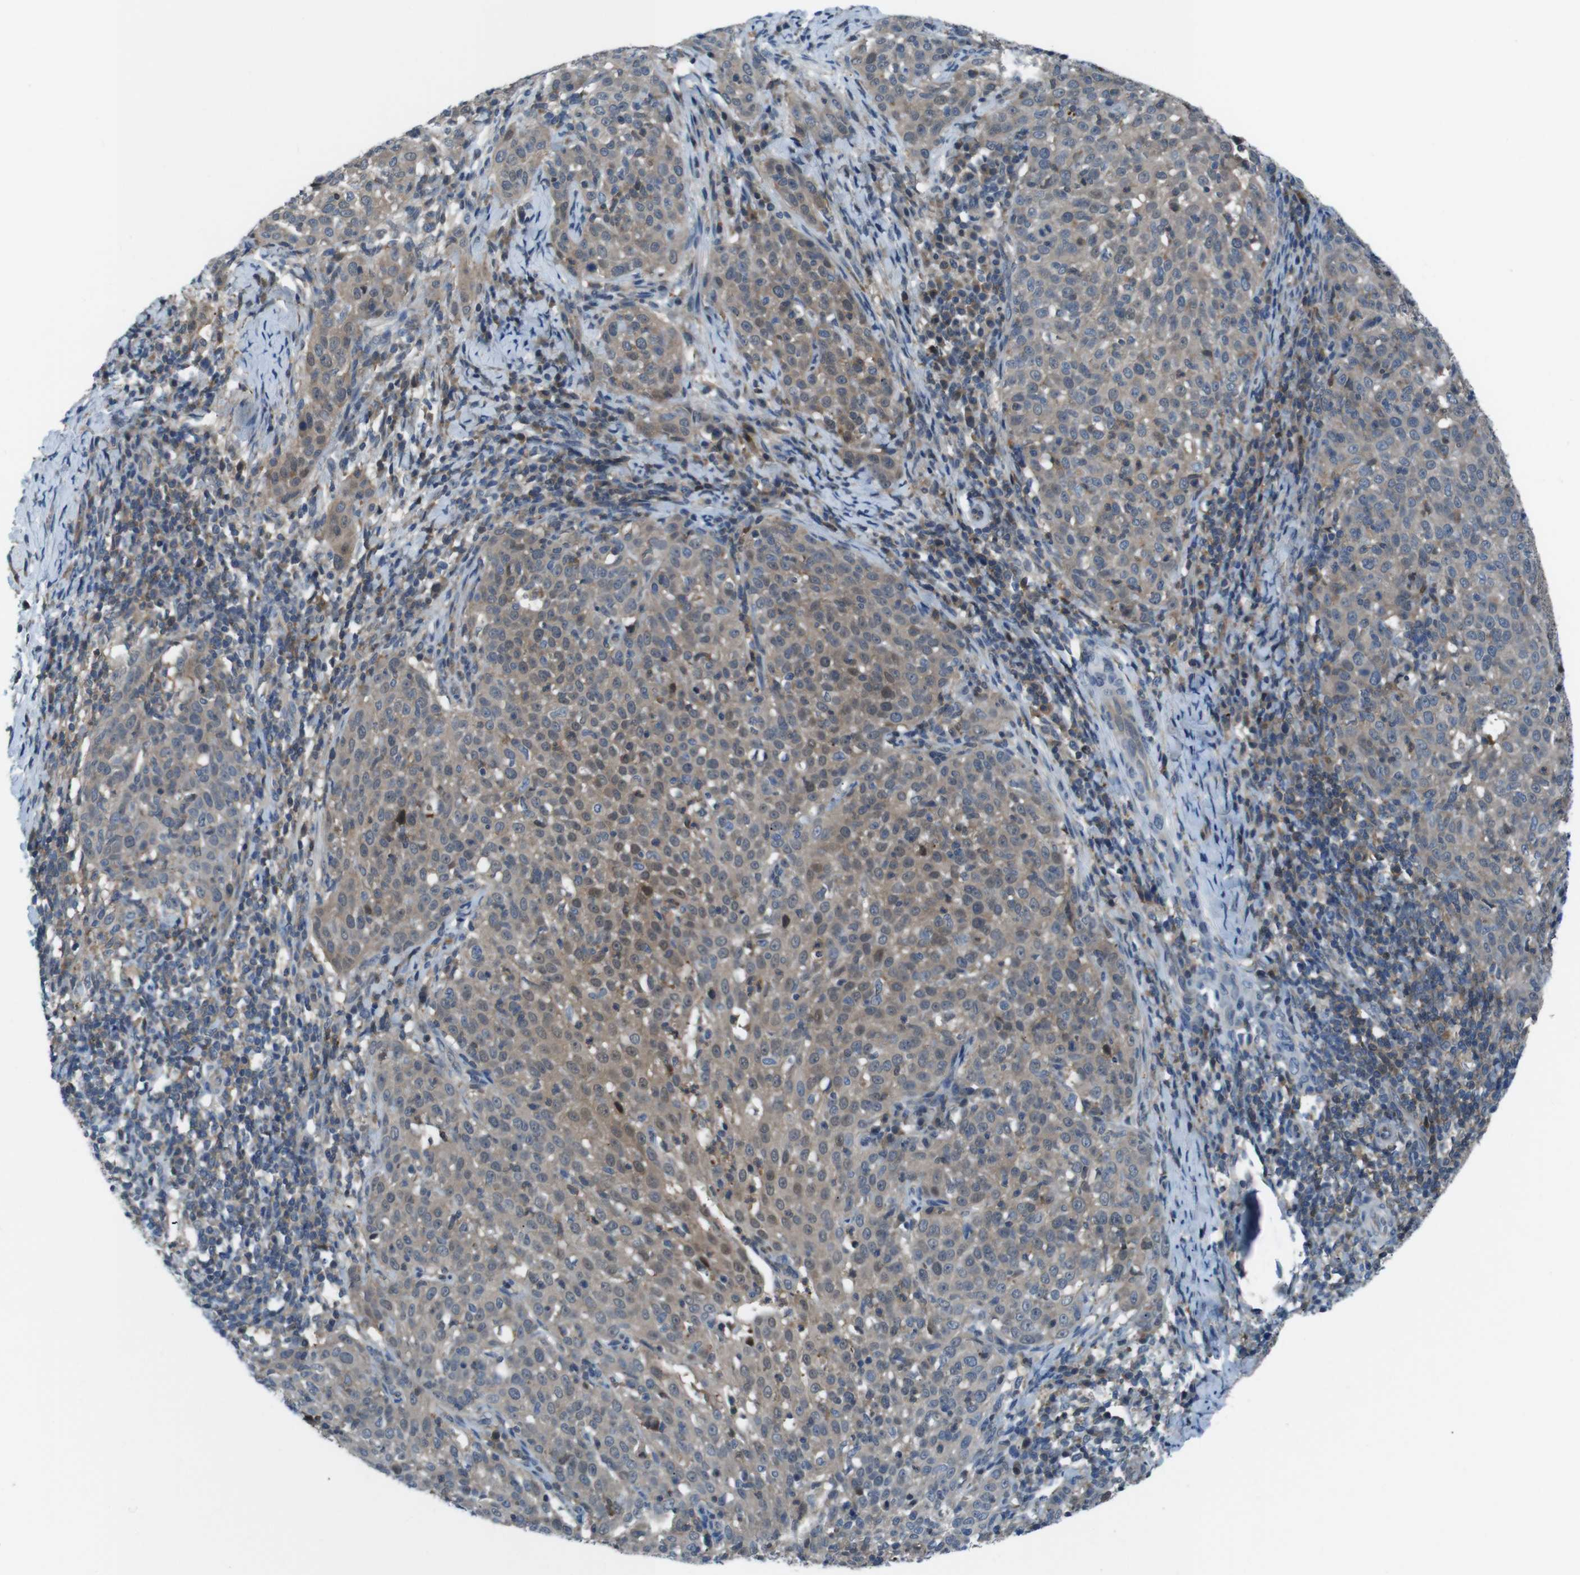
{"staining": {"intensity": "moderate", "quantity": ">75%", "location": "cytoplasmic/membranous,nuclear"}, "tissue": "cervical cancer", "cell_type": "Tumor cells", "image_type": "cancer", "snomed": [{"axis": "morphology", "description": "Squamous cell carcinoma, NOS"}, {"axis": "topography", "description": "Cervix"}], "caption": "Cervical squamous cell carcinoma tissue exhibits moderate cytoplasmic/membranous and nuclear expression in approximately >75% of tumor cells, visualized by immunohistochemistry. Using DAB (brown) and hematoxylin (blue) stains, captured at high magnification using brightfield microscopy.", "gene": "NANOS2", "patient": {"sex": "female", "age": 51}}